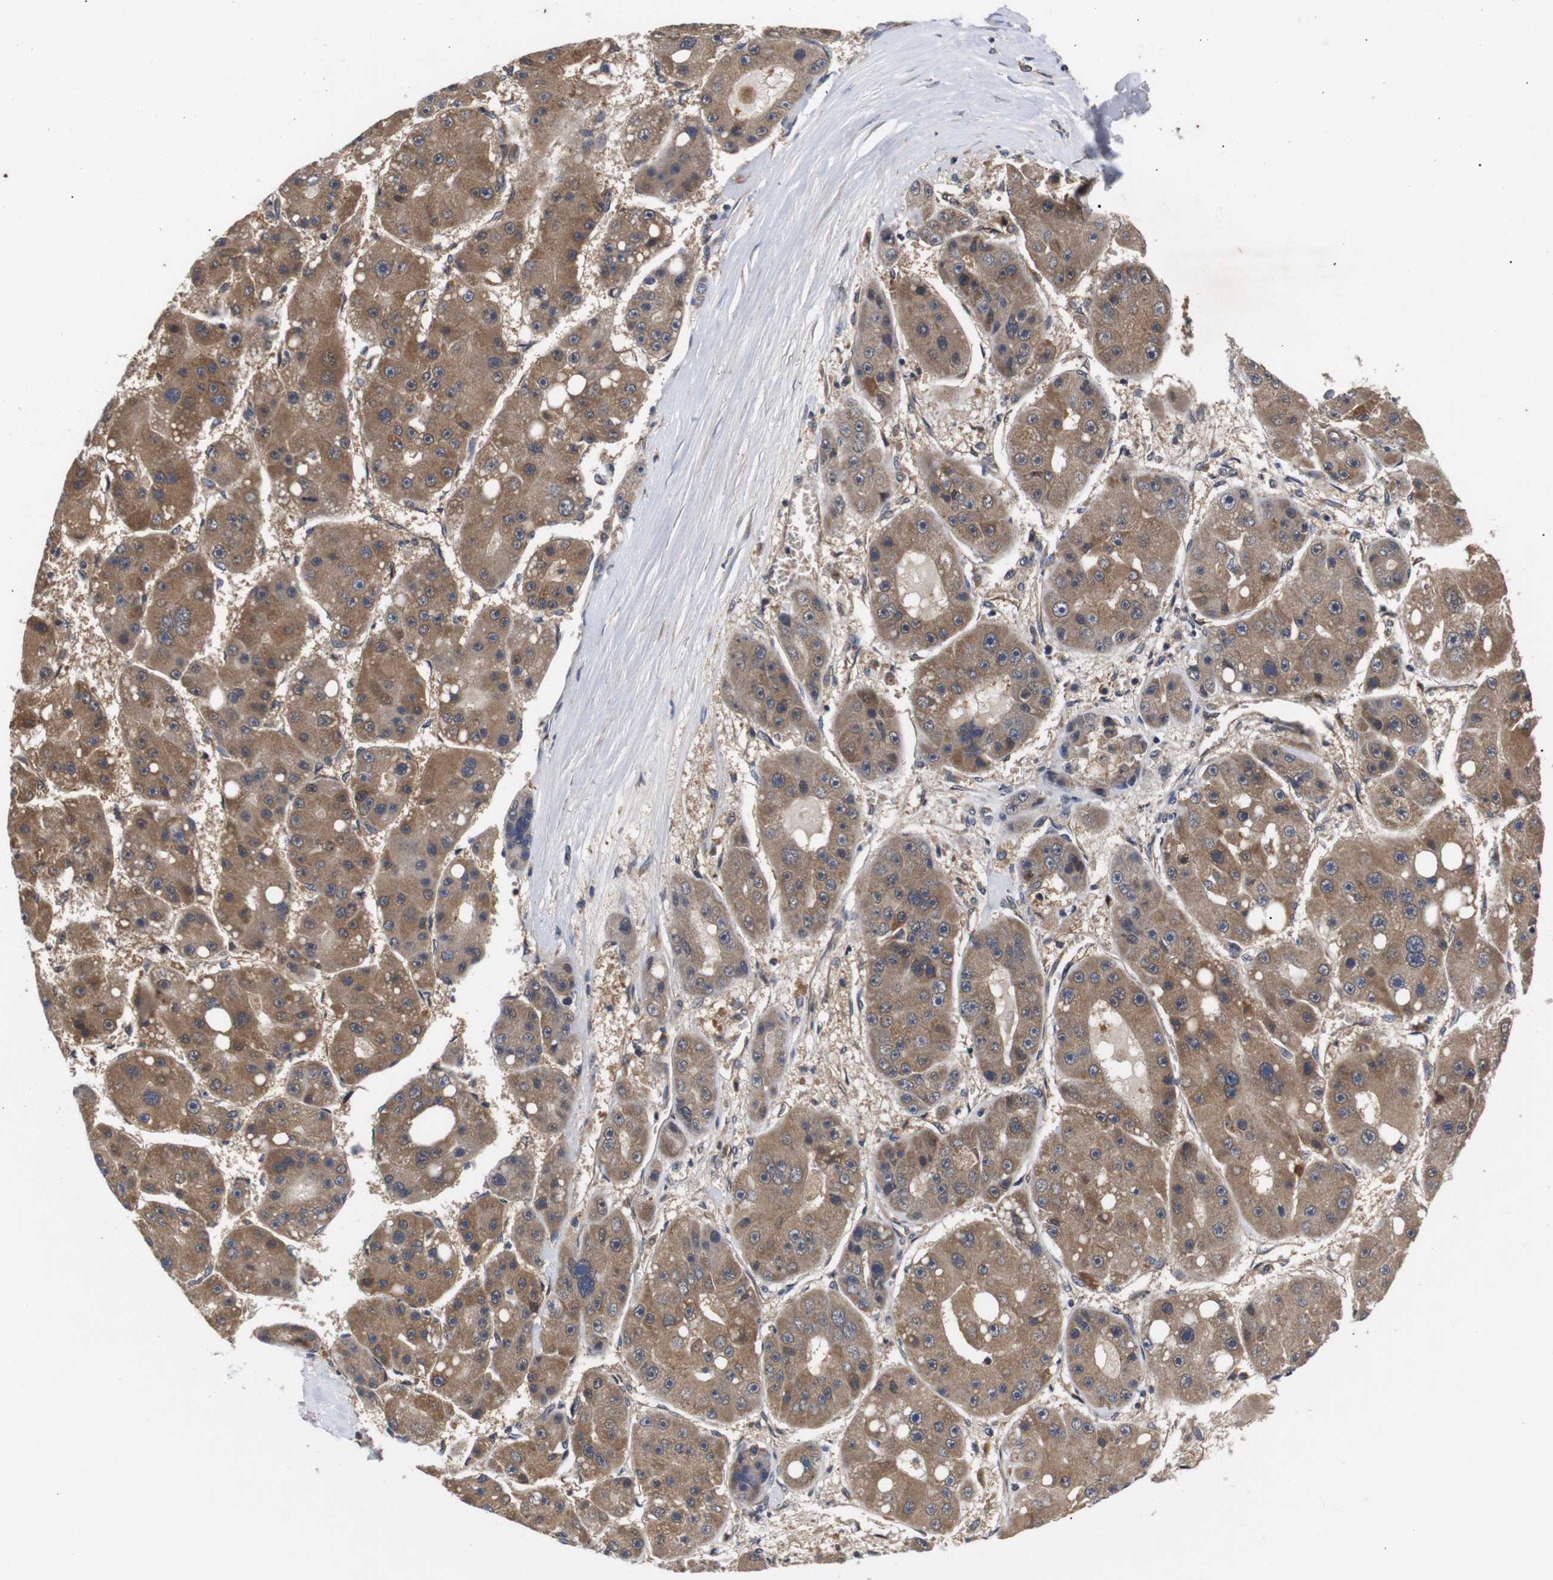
{"staining": {"intensity": "moderate", "quantity": ">75%", "location": "cytoplasmic/membranous"}, "tissue": "liver cancer", "cell_type": "Tumor cells", "image_type": "cancer", "snomed": [{"axis": "morphology", "description": "Carcinoma, Hepatocellular, NOS"}, {"axis": "topography", "description": "Liver"}], "caption": "This is a histology image of immunohistochemistry staining of liver hepatocellular carcinoma, which shows moderate staining in the cytoplasmic/membranous of tumor cells.", "gene": "RIPK1", "patient": {"sex": "female", "age": 61}}